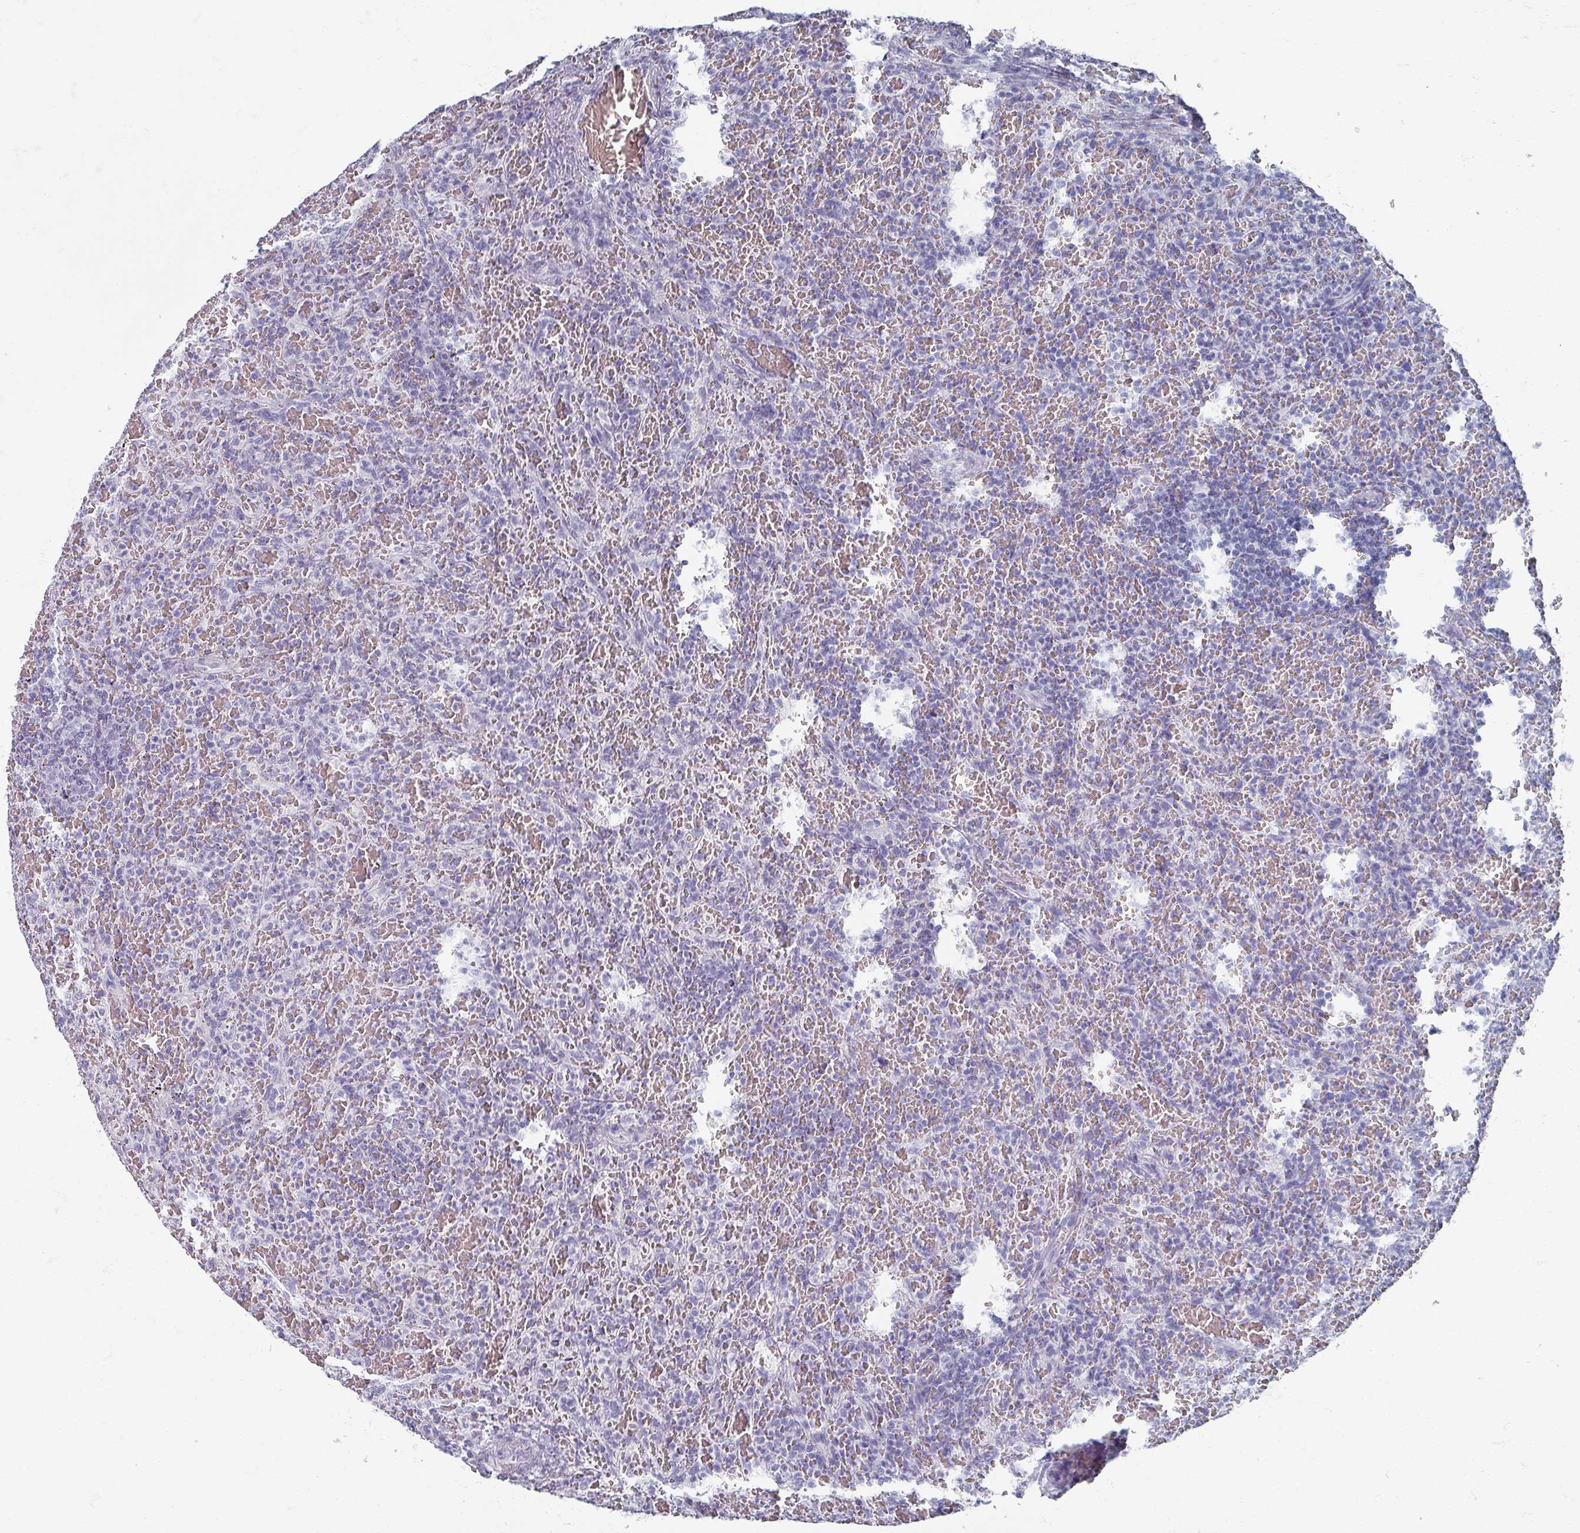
{"staining": {"intensity": "negative", "quantity": "none", "location": "none"}, "tissue": "lymphoma", "cell_type": "Tumor cells", "image_type": "cancer", "snomed": [{"axis": "morphology", "description": "Malignant lymphoma, non-Hodgkin's type, Low grade"}, {"axis": "topography", "description": "Spleen"}], "caption": "Lymphoma was stained to show a protein in brown. There is no significant expression in tumor cells.", "gene": "OMG", "patient": {"sex": "female", "age": 64}}